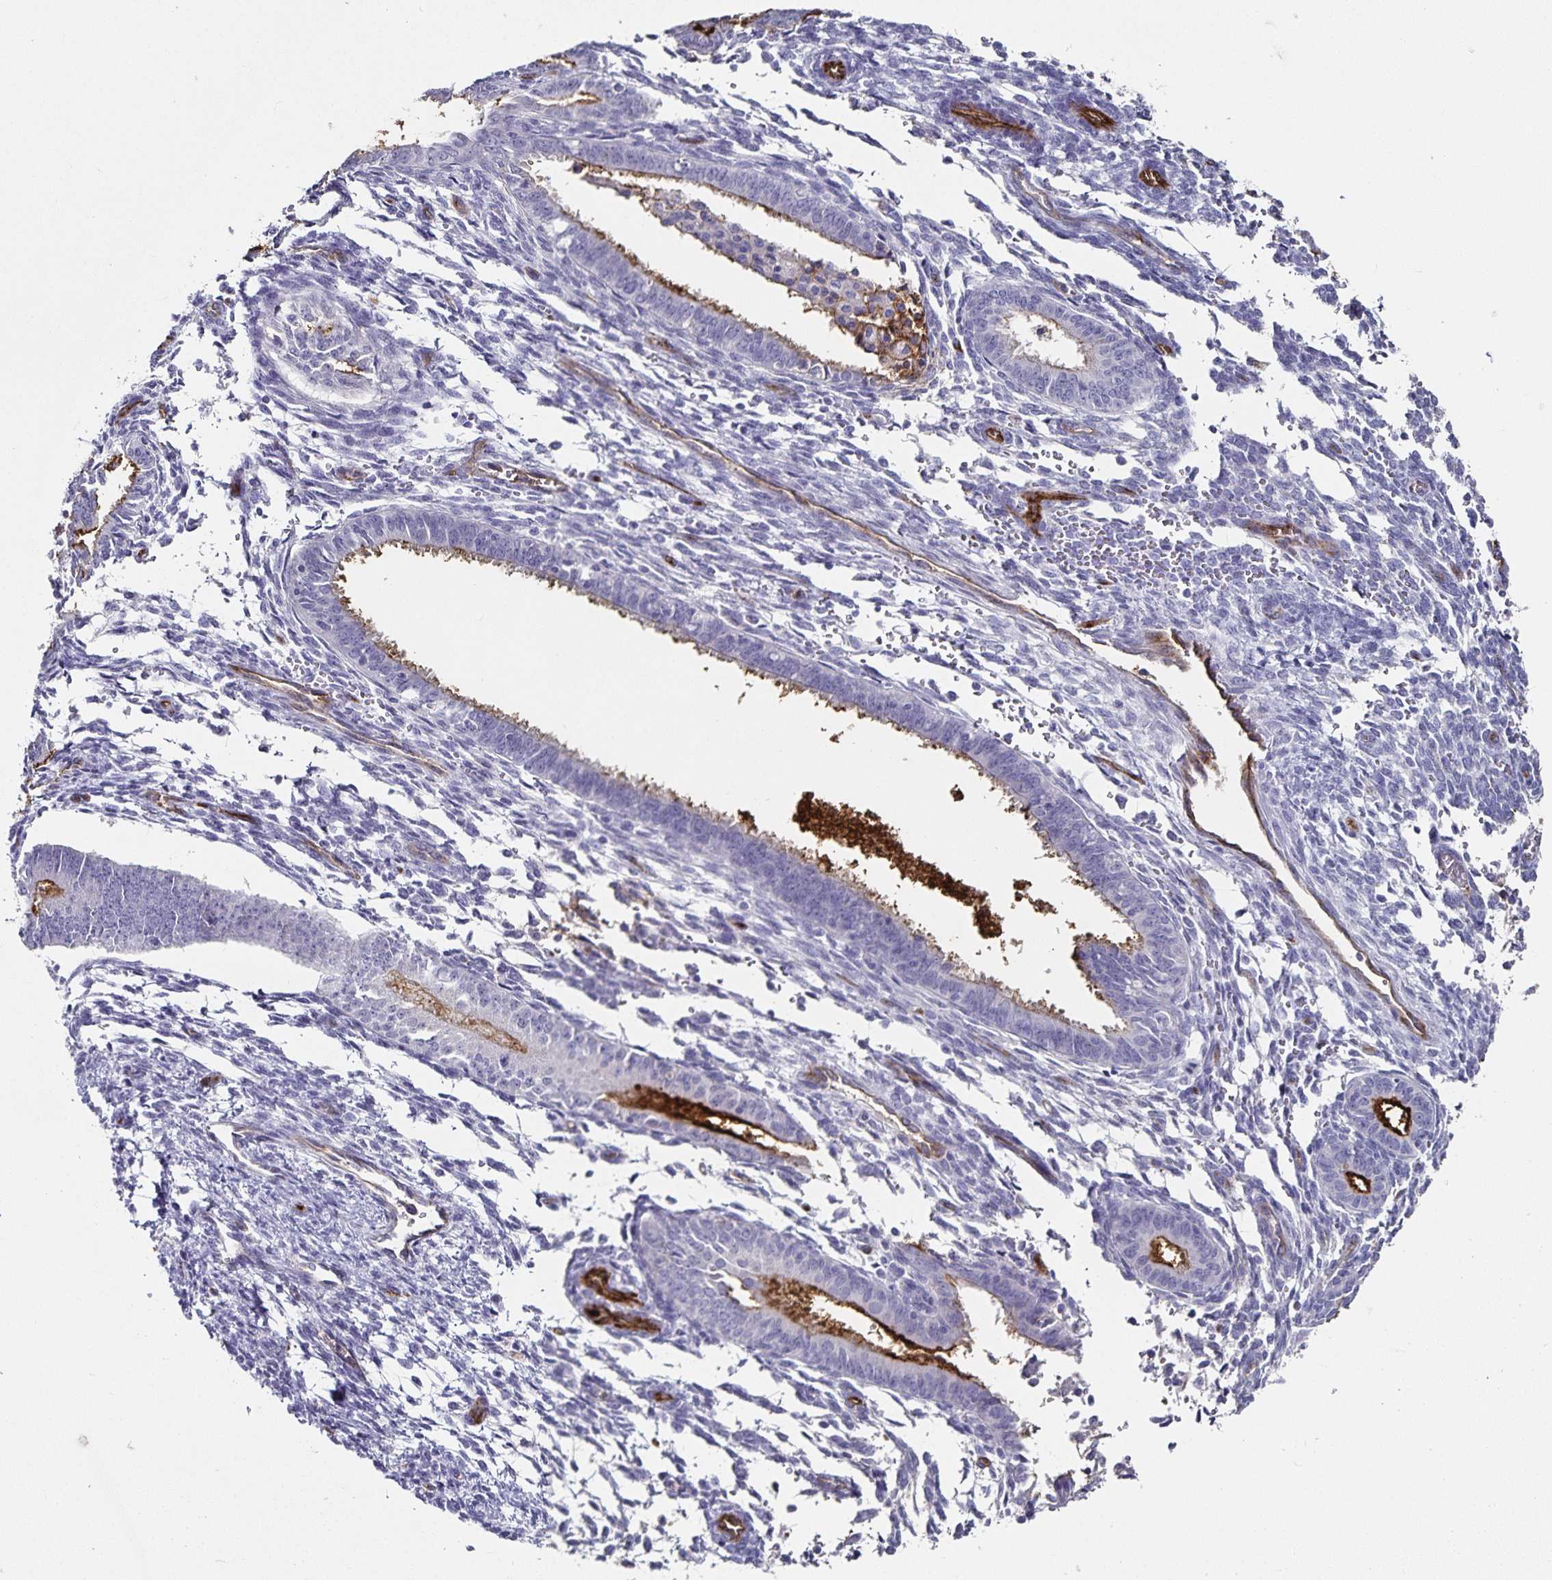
{"staining": {"intensity": "strong", "quantity": "<25%", "location": "cytoplasmic/membranous"}, "tissue": "endometrial cancer", "cell_type": "Tumor cells", "image_type": "cancer", "snomed": [{"axis": "morphology", "description": "Adenocarcinoma, NOS"}, {"axis": "topography", "description": "Endometrium"}], "caption": "This photomicrograph exhibits endometrial adenocarcinoma stained with IHC to label a protein in brown. The cytoplasmic/membranous of tumor cells show strong positivity for the protein. Nuclei are counter-stained blue.", "gene": "PODXL", "patient": {"sex": "female", "age": 50}}